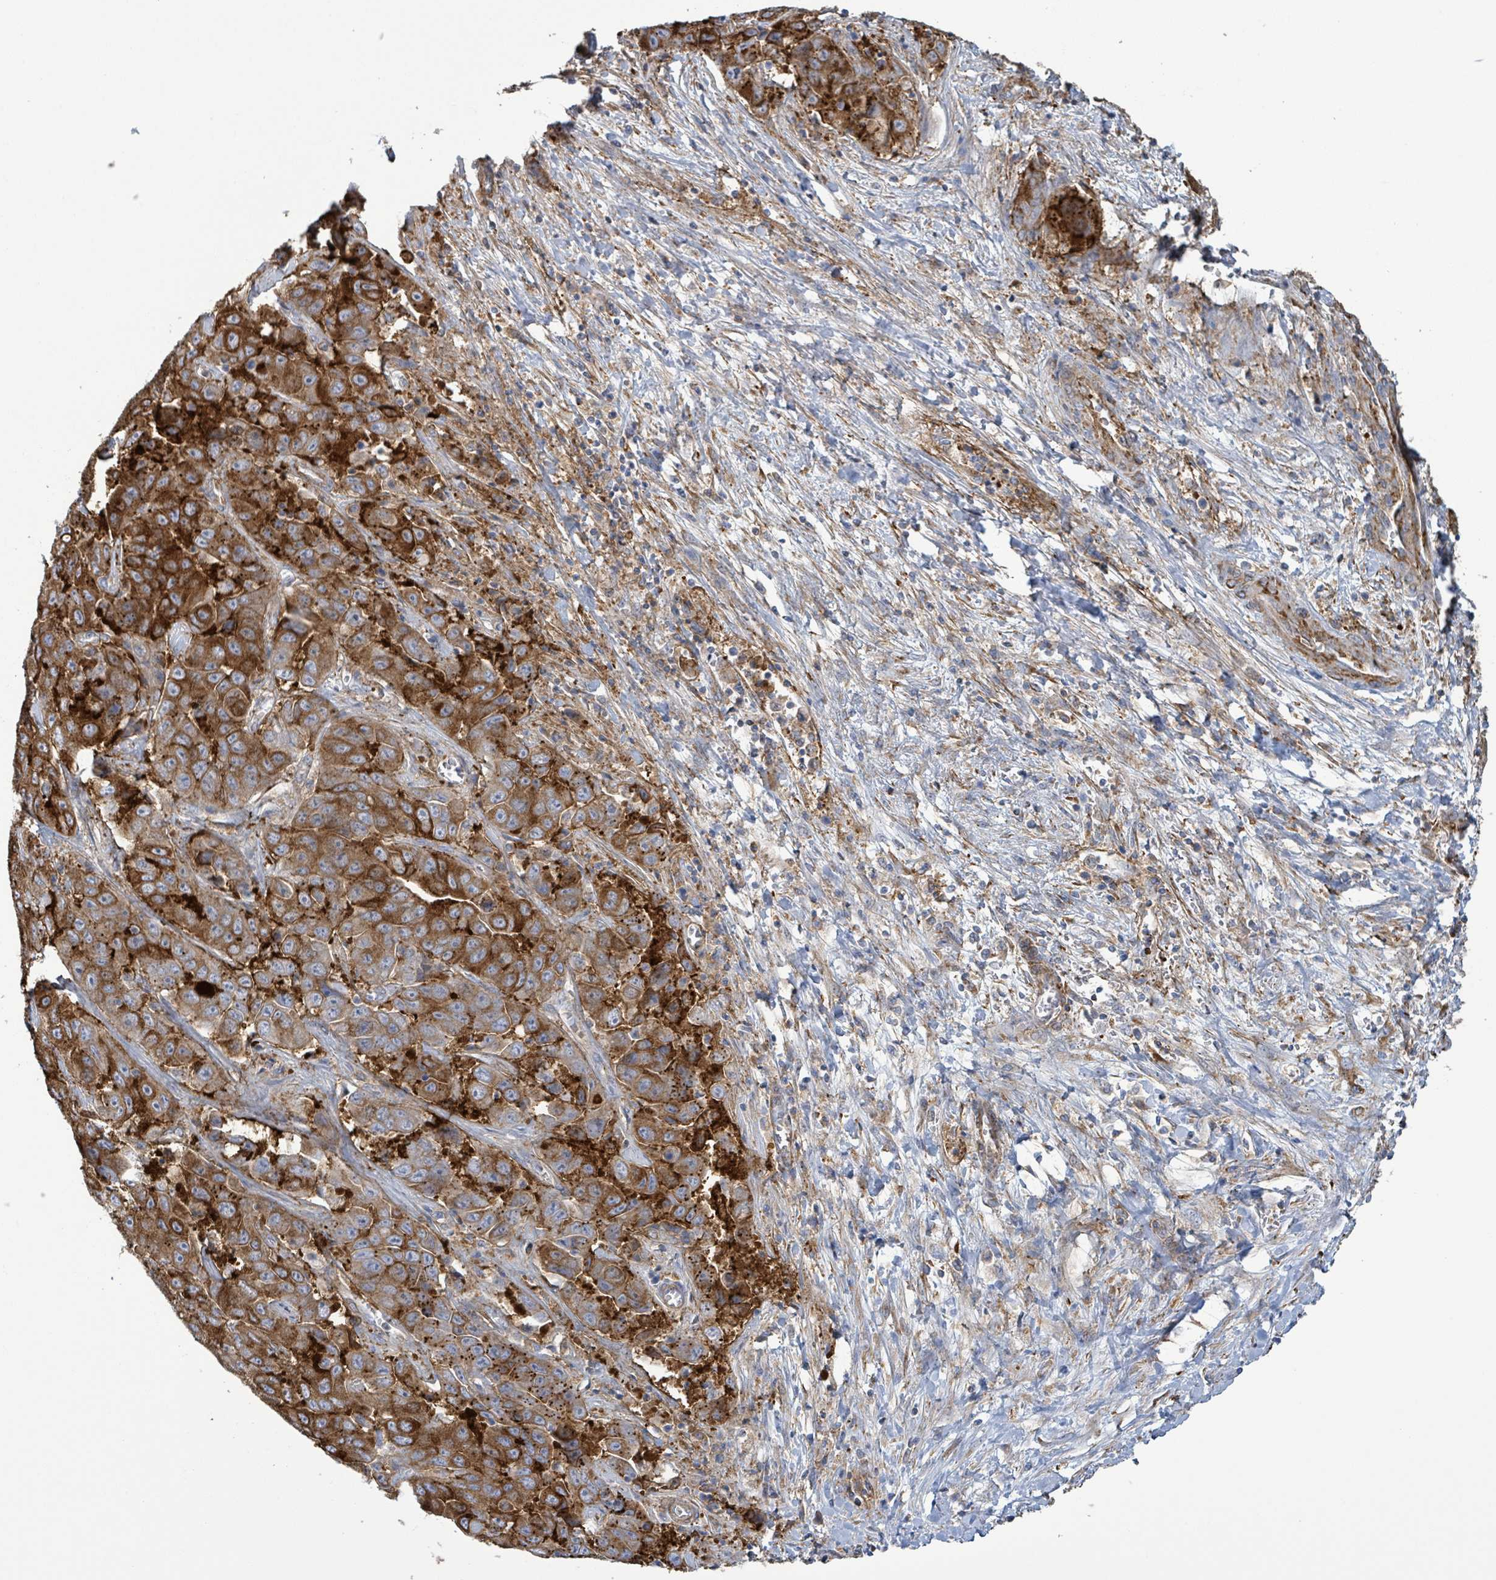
{"staining": {"intensity": "strong", "quantity": ">75%", "location": "cytoplasmic/membranous"}, "tissue": "liver cancer", "cell_type": "Tumor cells", "image_type": "cancer", "snomed": [{"axis": "morphology", "description": "Cholangiocarcinoma"}, {"axis": "topography", "description": "Liver"}], "caption": "Strong cytoplasmic/membranous expression for a protein is identified in approximately >75% of tumor cells of liver cancer using IHC.", "gene": "EGFL7", "patient": {"sex": "female", "age": 52}}